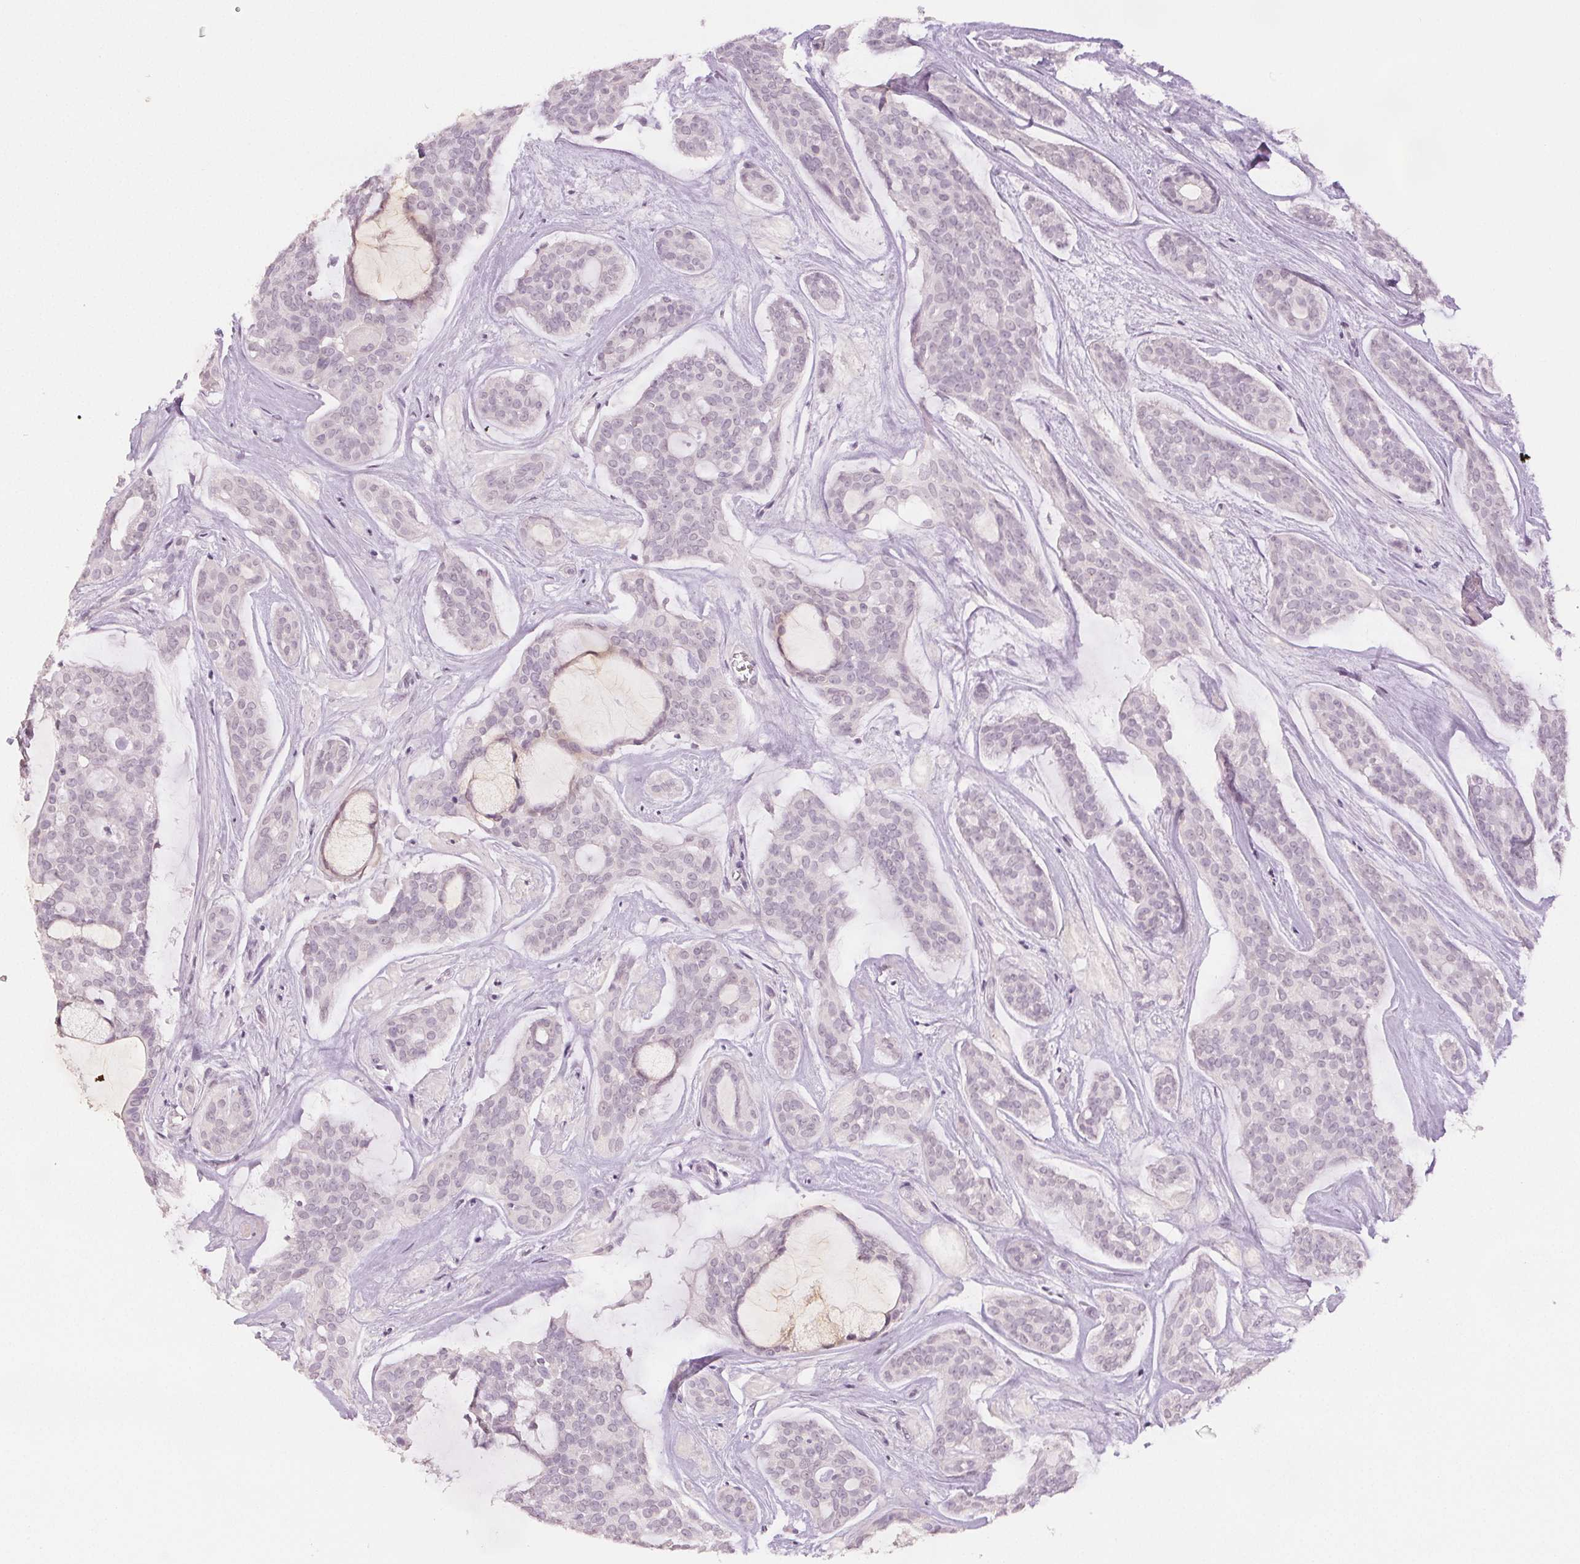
{"staining": {"intensity": "negative", "quantity": "none", "location": "none"}, "tissue": "head and neck cancer", "cell_type": "Tumor cells", "image_type": "cancer", "snomed": [{"axis": "morphology", "description": "Adenocarcinoma, NOS"}, {"axis": "topography", "description": "Head-Neck"}], "caption": "Tumor cells are negative for protein expression in human adenocarcinoma (head and neck). (DAB immunohistochemistry (IHC) with hematoxylin counter stain).", "gene": "SCGN", "patient": {"sex": "male", "age": 66}}